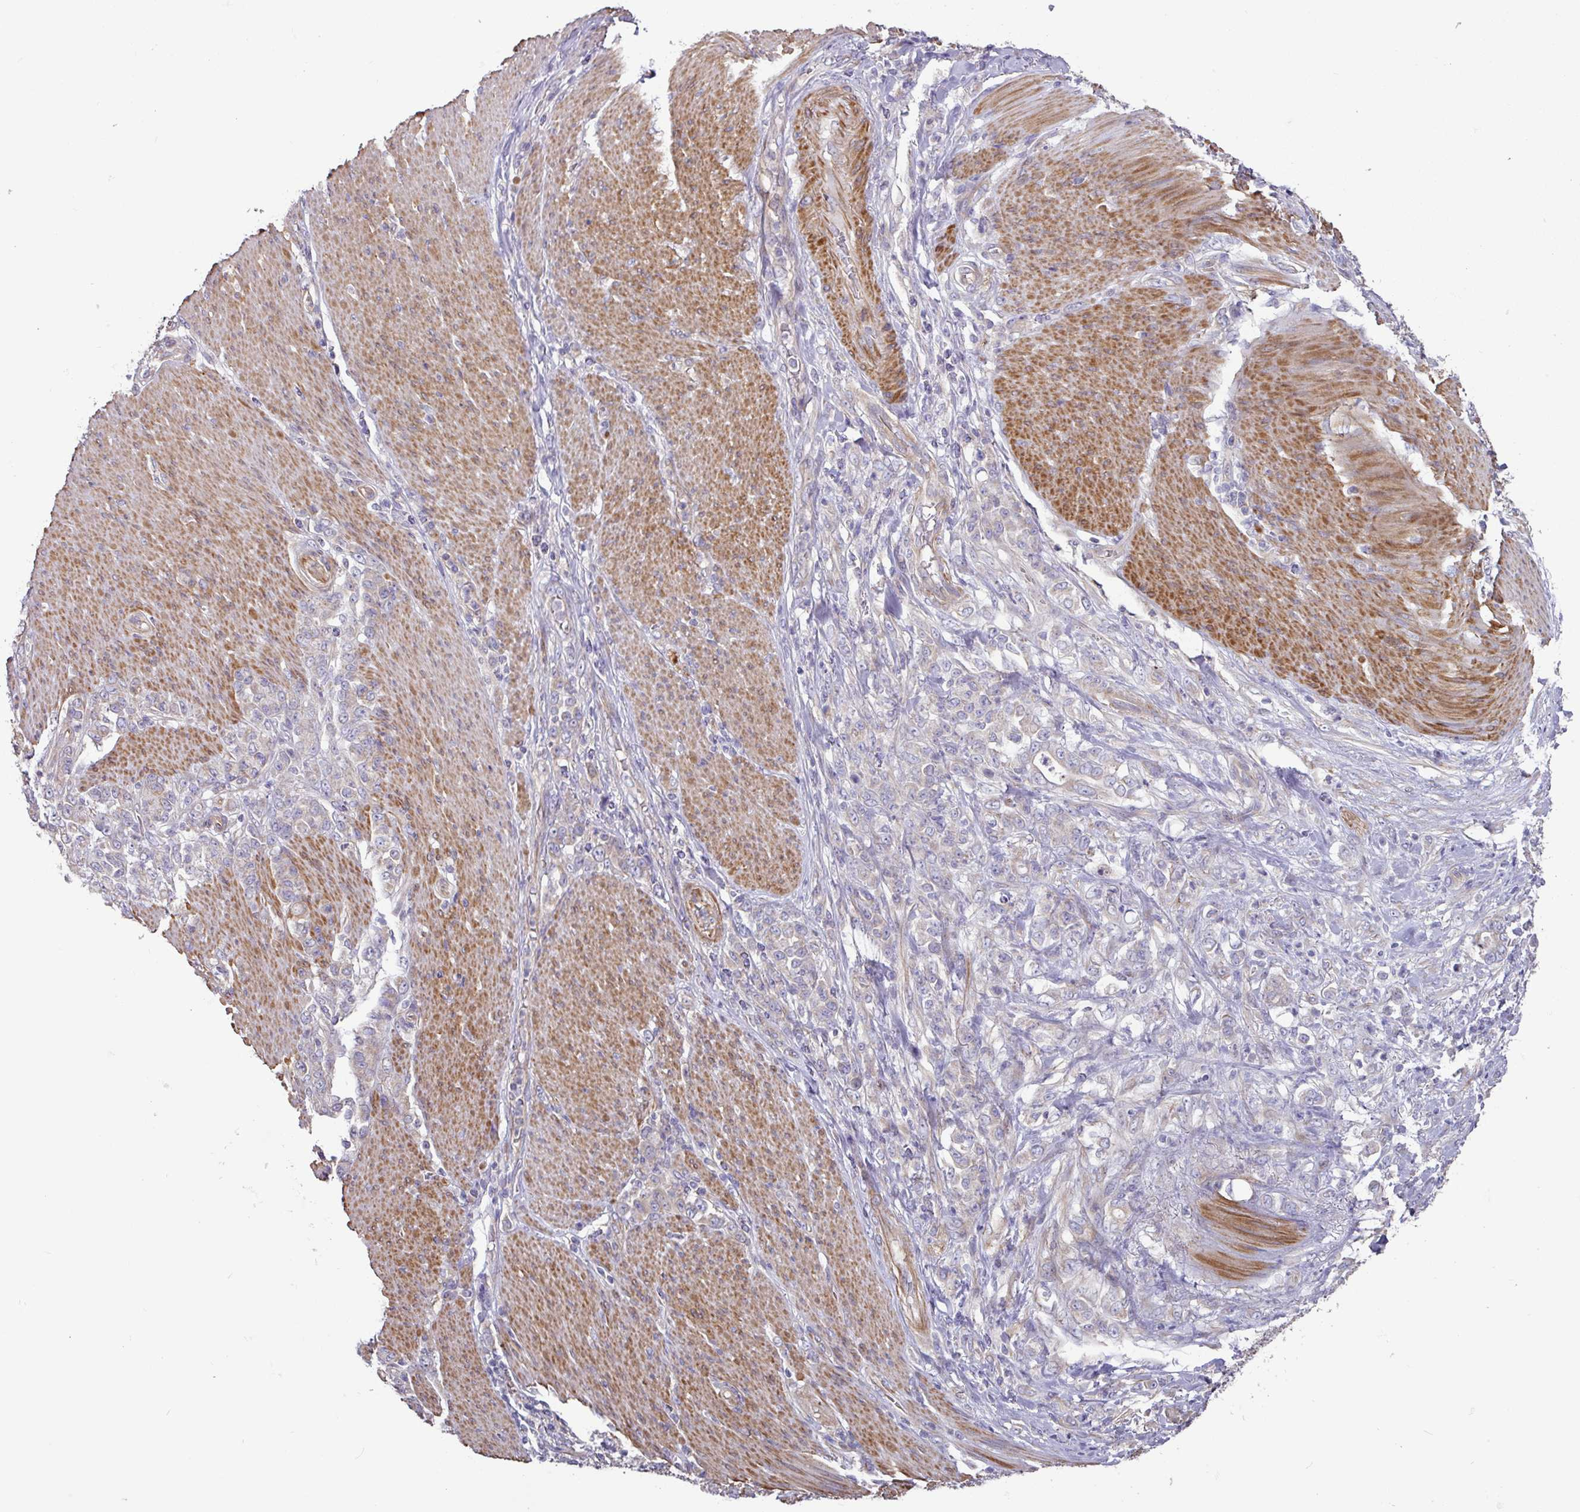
{"staining": {"intensity": "negative", "quantity": "none", "location": "none"}, "tissue": "stomach cancer", "cell_type": "Tumor cells", "image_type": "cancer", "snomed": [{"axis": "morphology", "description": "Adenocarcinoma, NOS"}, {"axis": "topography", "description": "Stomach"}], "caption": "The photomicrograph demonstrates no staining of tumor cells in adenocarcinoma (stomach).", "gene": "MRRF", "patient": {"sex": "female", "age": 79}}